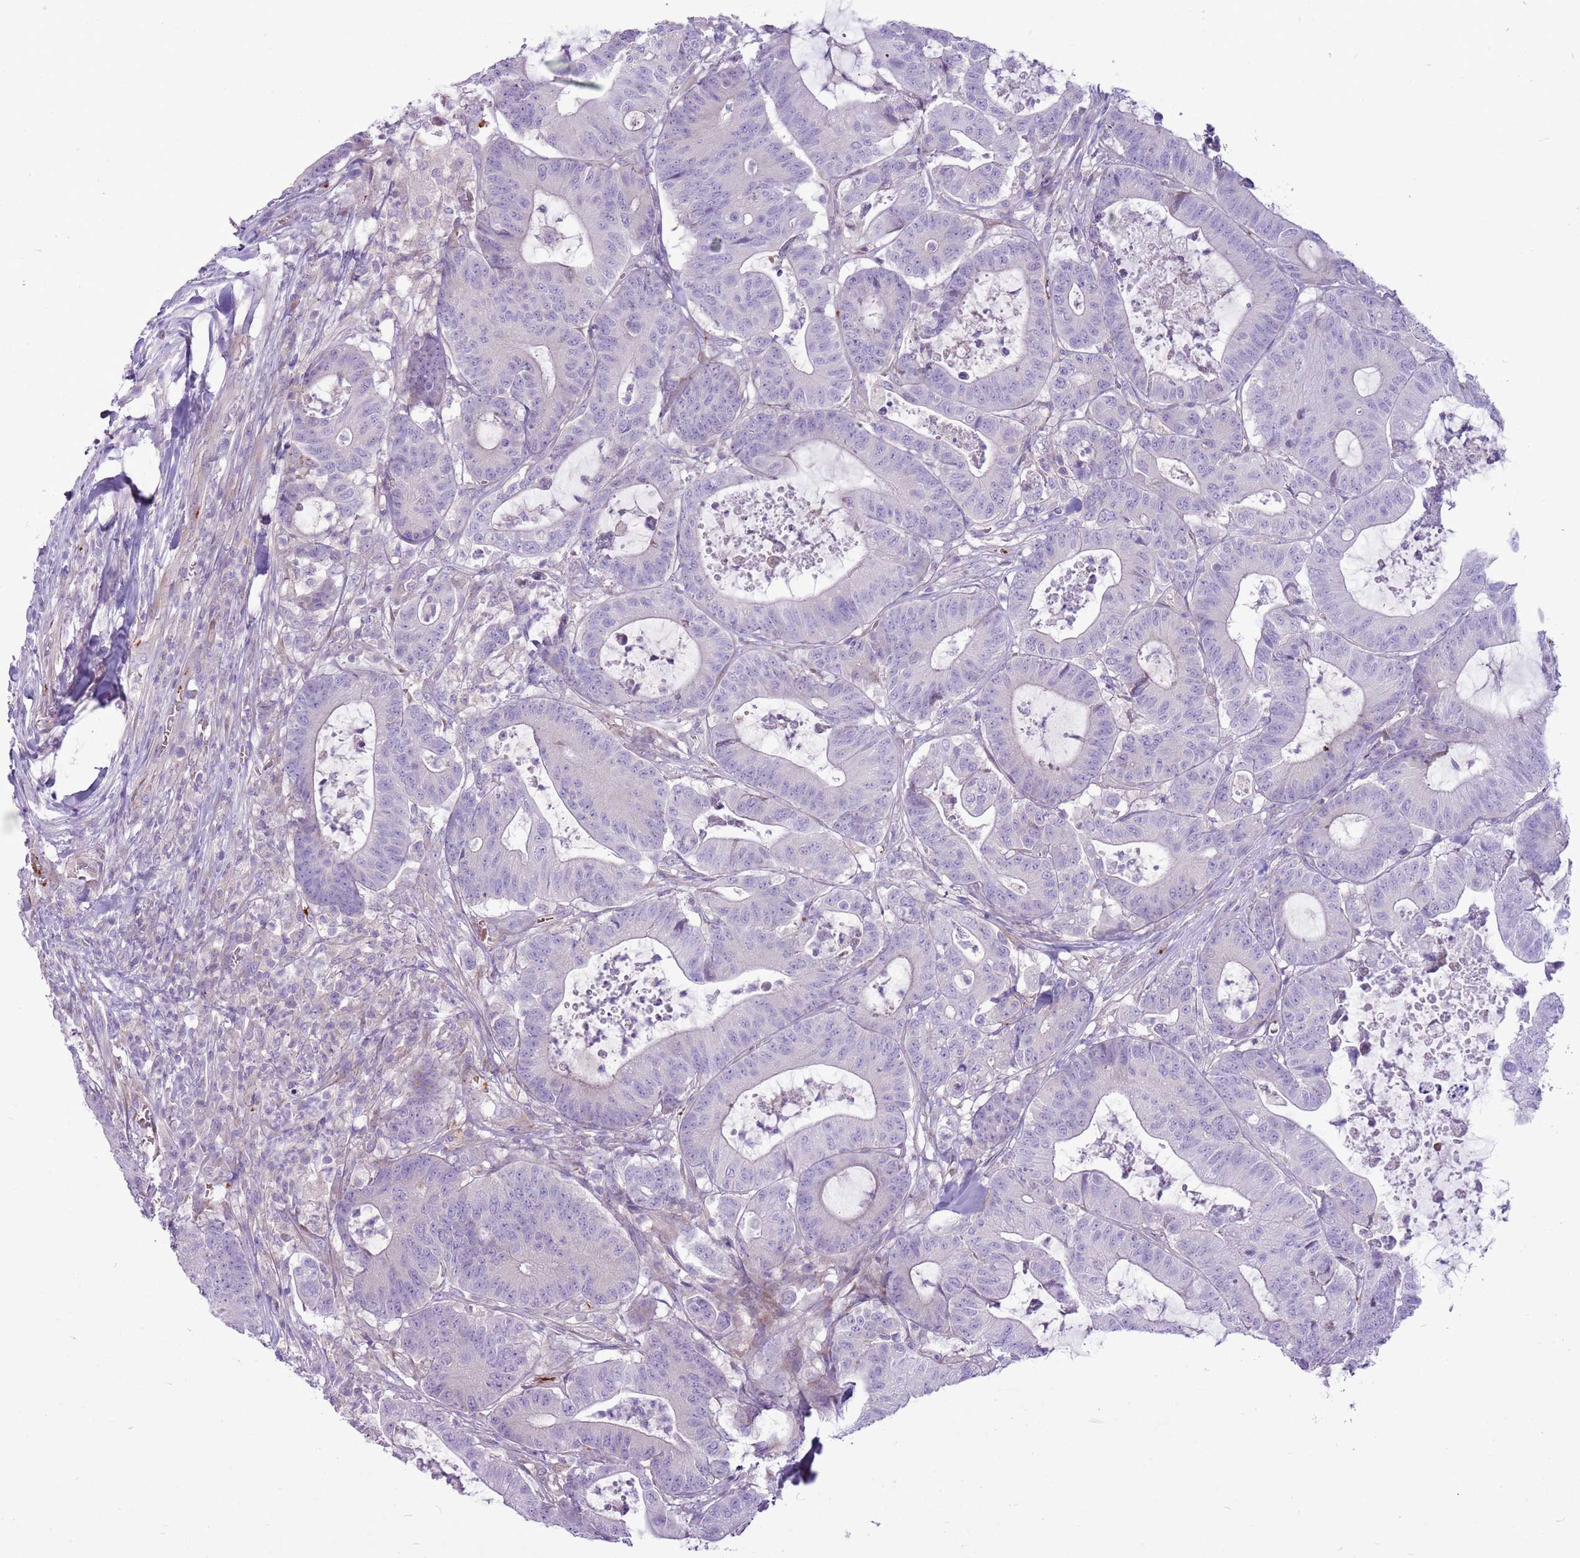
{"staining": {"intensity": "negative", "quantity": "none", "location": "none"}, "tissue": "colorectal cancer", "cell_type": "Tumor cells", "image_type": "cancer", "snomed": [{"axis": "morphology", "description": "Adenocarcinoma, NOS"}, {"axis": "topography", "description": "Colon"}], "caption": "Tumor cells are negative for protein expression in human colorectal cancer. Brightfield microscopy of immunohistochemistry stained with DAB (brown) and hematoxylin (blue), captured at high magnification.", "gene": "CHAC2", "patient": {"sex": "female", "age": 84}}